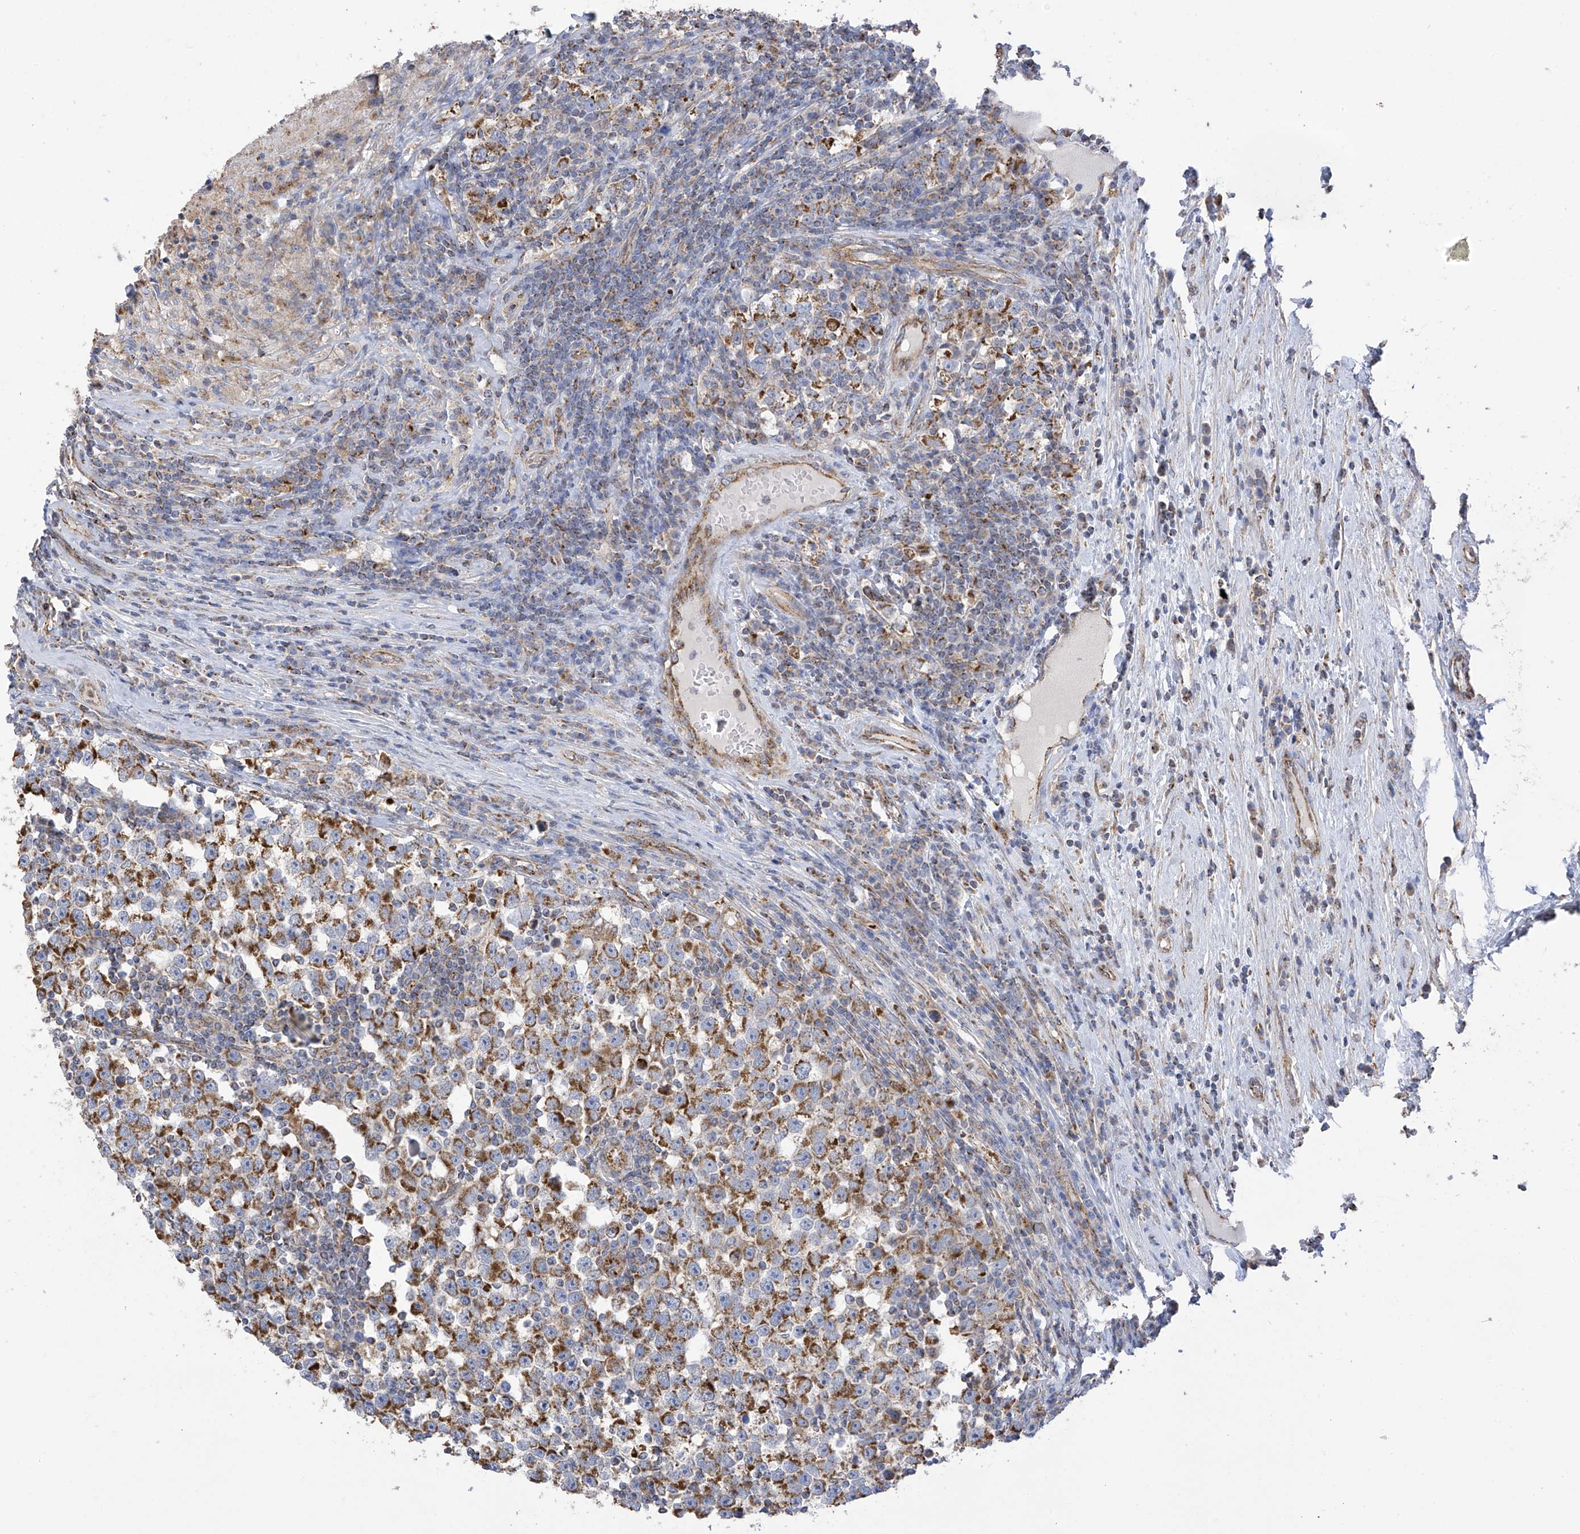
{"staining": {"intensity": "strong", "quantity": ">75%", "location": "cytoplasmic/membranous"}, "tissue": "testis cancer", "cell_type": "Tumor cells", "image_type": "cancer", "snomed": [{"axis": "morphology", "description": "Normal tissue, NOS"}, {"axis": "morphology", "description": "Seminoma, NOS"}, {"axis": "topography", "description": "Testis"}], "caption": "The micrograph displays a brown stain indicating the presence of a protein in the cytoplasmic/membranous of tumor cells in seminoma (testis).", "gene": "ITM2B", "patient": {"sex": "male", "age": 43}}